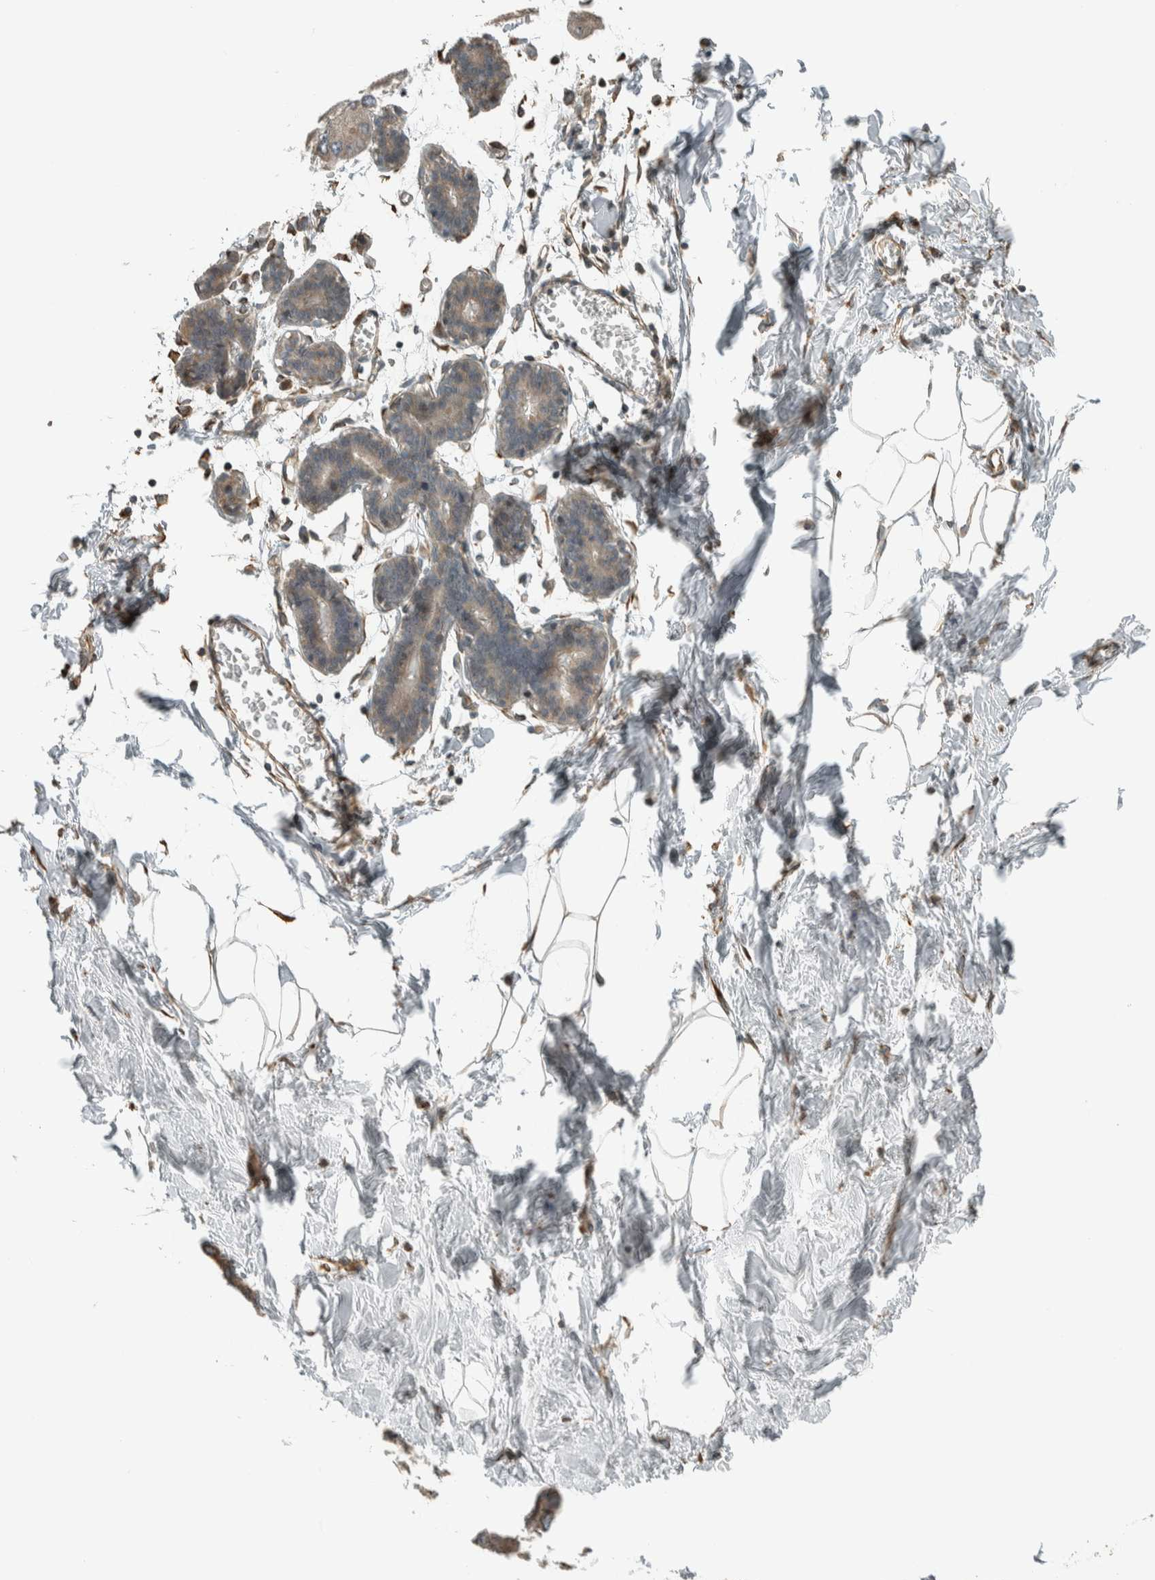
{"staining": {"intensity": "moderate", "quantity": "<25%", "location": "cytoplasmic/membranous"}, "tissue": "breast", "cell_type": "Adipocytes", "image_type": "normal", "snomed": [{"axis": "morphology", "description": "Normal tissue, NOS"}, {"axis": "topography", "description": "Breast"}], "caption": "High-magnification brightfield microscopy of benign breast stained with DAB (brown) and counterstained with hematoxylin (blue). adipocytes exhibit moderate cytoplasmic/membranous positivity is identified in approximately<25% of cells.", "gene": "SEL1L", "patient": {"sex": "female", "age": 27}}